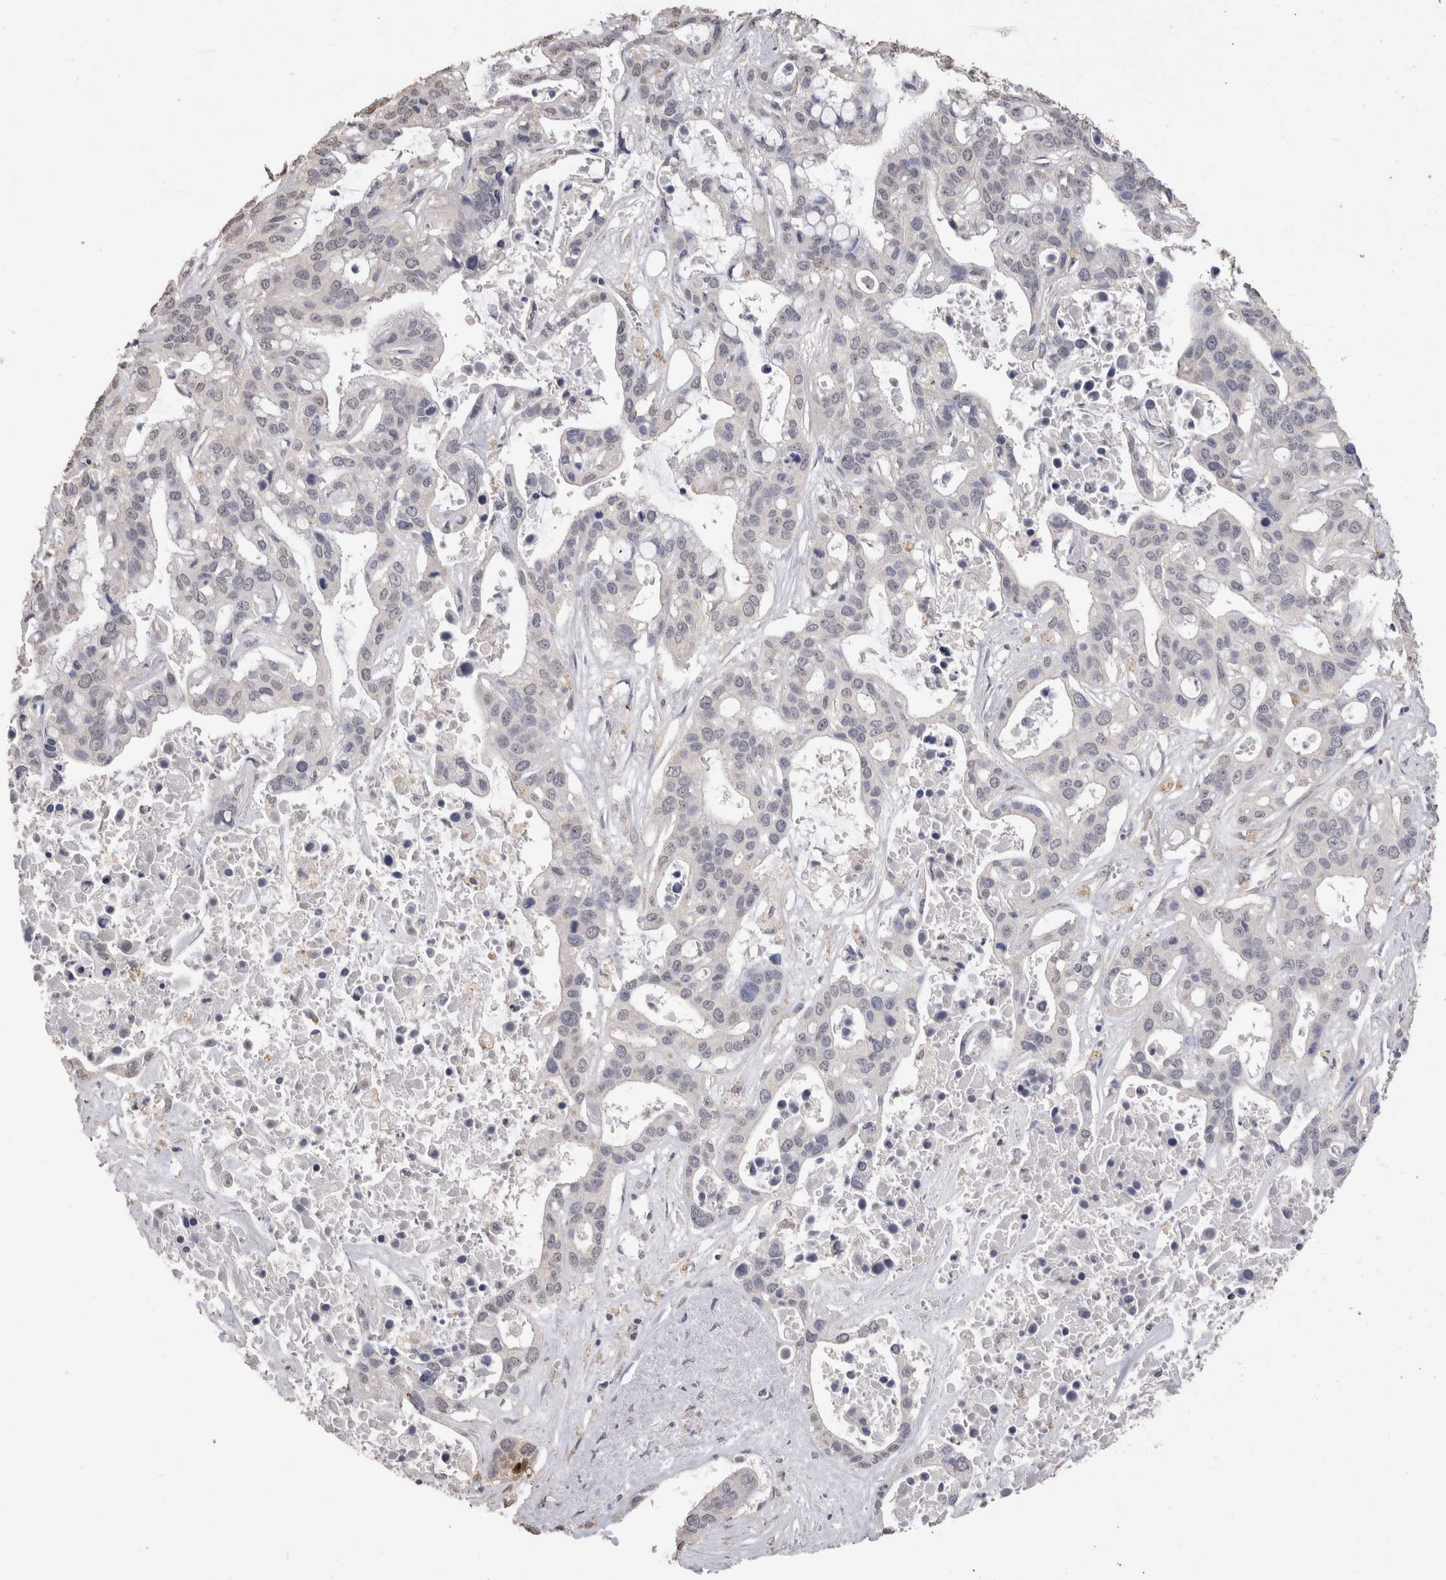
{"staining": {"intensity": "negative", "quantity": "none", "location": "none"}, "tissue": "liver cancer", "cell_type": "Tumor cells", "image_type": "cancer", "snomed": [{"axis": "morphology", "description": "Cholangiocarcinoma"}, {"axis": "topography", "description": "Liver"}], "caption": "An immunohistochemistry (IHC) image of liver cancer (cholangiocarcinoma) is shown. There is no staining in tumor cells of liver cancer (cholangiocarcinoma). Nuclei are stained in blue.", "gene": "CDH6", "patient": {"sex": "female", "age": 65}}